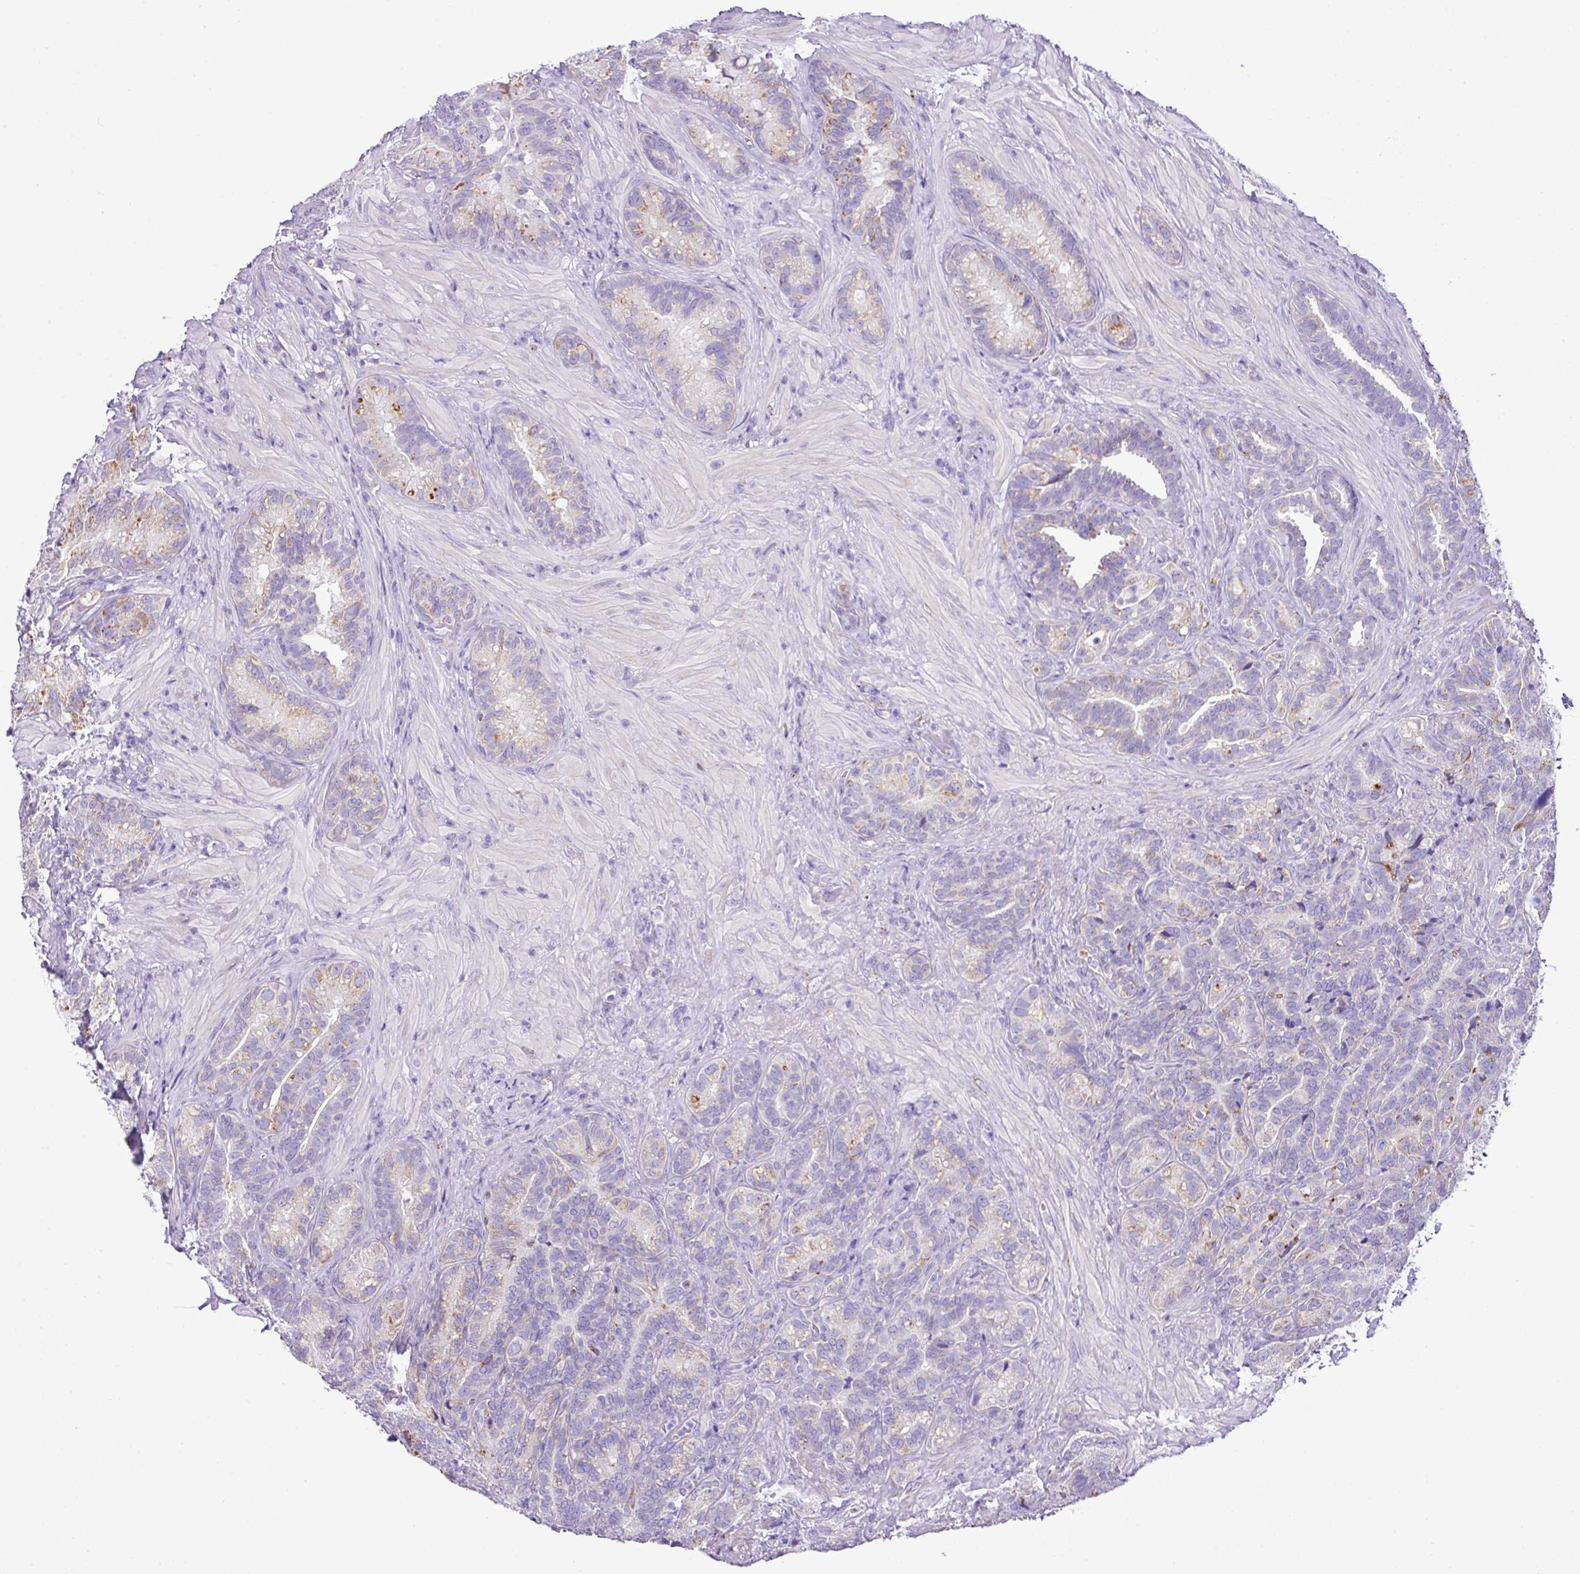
{"staining": {"intensity": "moderate", "quantity": "<25%", "location": "cytoplasmic/membranous"}, "tissue": "seminal vesicle", "cell_type": "Glandular cells", "image_type": "normal", "snomed": [{"axis": "morphology", "description": "Normal tissue, NOS"}, {"axis": "topography", "description": "Seminal veicle"}], "caption": "DAB immunohistochemical staining of benign seminal vesicle reveals moderate cytoplasmic/membranous protein staining in about <25% of glandular cells. The protein is stained brown, and the nuclei are stained in blue (DAB IHC with brightfield microscopy, high magnification).", "gene": "PGAP4", "patient": {"sex": "male", "age": 68}}